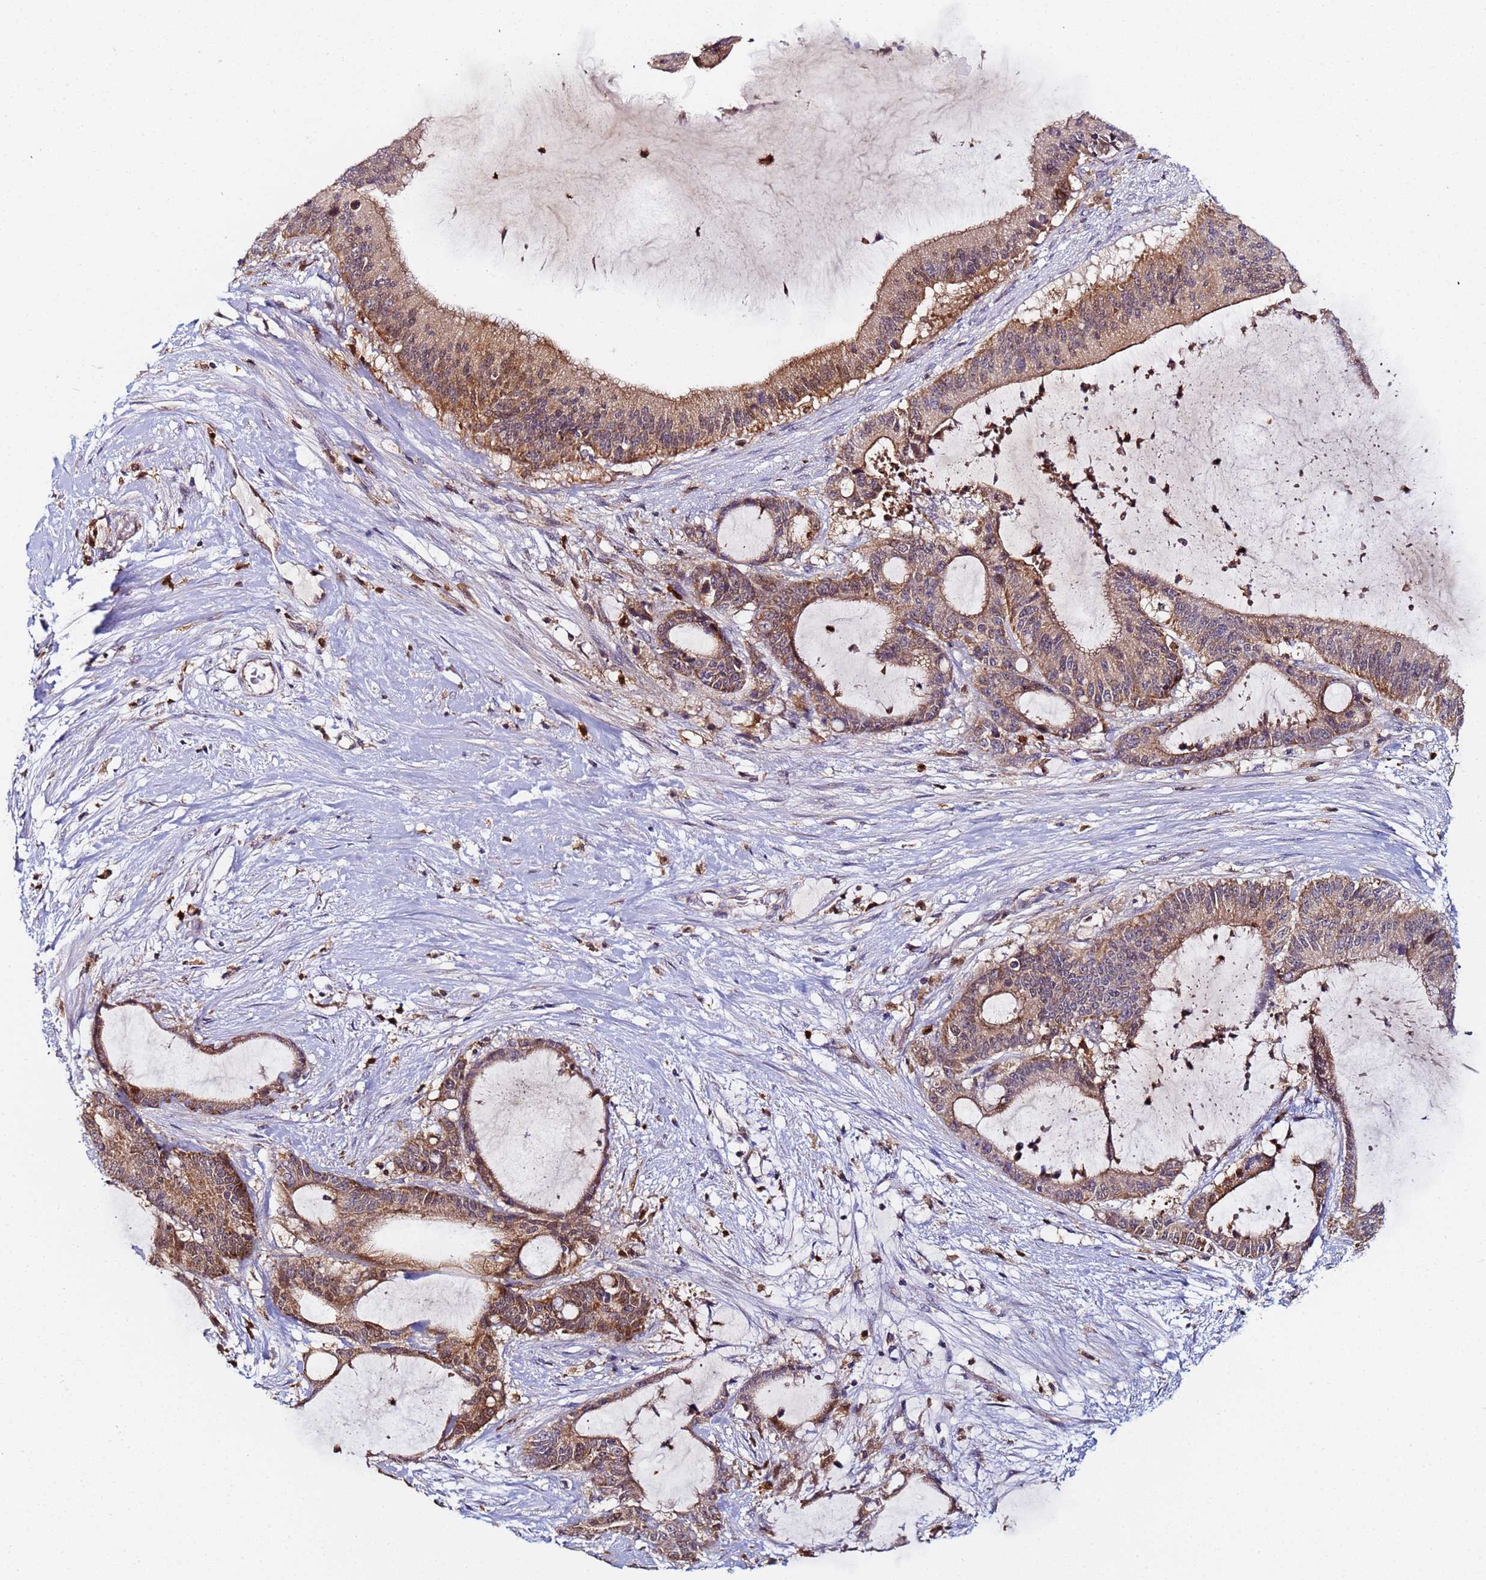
{"staining": {"intensity": "moderate", "quantity": ">75%", "location": "cytoplasmic/membranous"}, "tissue": "liver cancer", "cell_type": "Tumor cells", "image_type": "cancer", "snomed": [{"axis": "morphology", "description": "Normal tissue, NOS"}, {"axis": "morphology", "description": "Cholangiocarcinoma"}, {"axis": "topography", "description": "Liver"}, {"axis": "topography", "description": "Peripheral nerve tissue"}], "caption": "Protein expression analysis of human liver cholangiocarcinoma reveals moderate cytoplasmic/membranous expression in about >75% of tumor cells.", "gene": "CCDC127", "patient": {"sex": "female", "age": 73}}